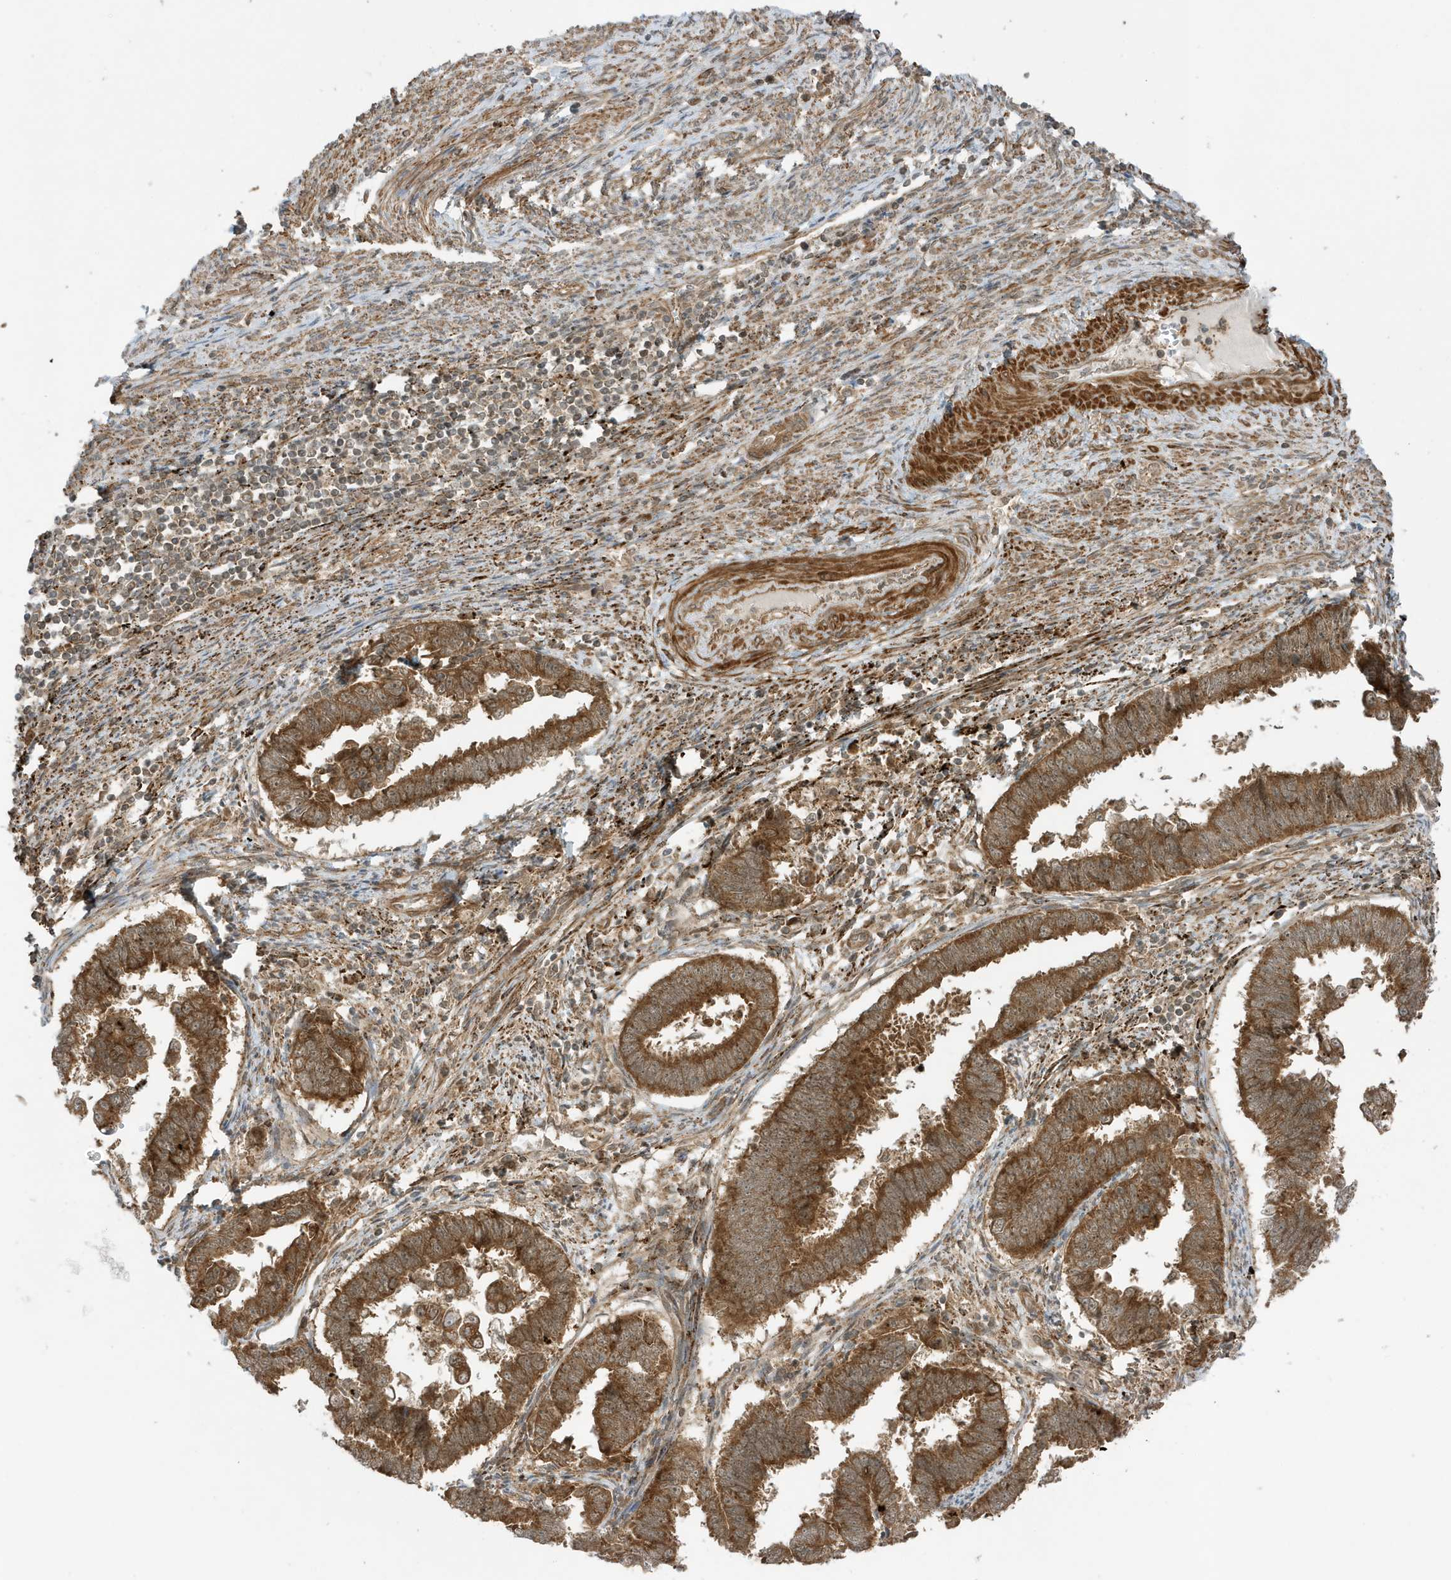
{"staining": {"intensity": "strong", "quantity": ">75%", "location": "cytoplasmic/membranous"}, "tissue": "endometrial cancer", "cell_type": "Tumor cells", "image_type": "cancer", "snomed": [{"axis": "morphology", "description": "Adenocarcinoma, NOS"}, {"axis": "topography", "description": "Endometrium"}], "caption": "The photomicrograph exhibits a brown stain indicating the presence of a protein in the cytoplasmic/membranous of tumor cells in endometrial cancer (adenocarcinoma). Using DAB (3,3'-diaminobenzidine) (brown) and hematoxylin (blue) stains, captured at high magnification using brightfield microscopy.", "gene": "DHX36", "patient": {"sex": "female", "age": 75}}